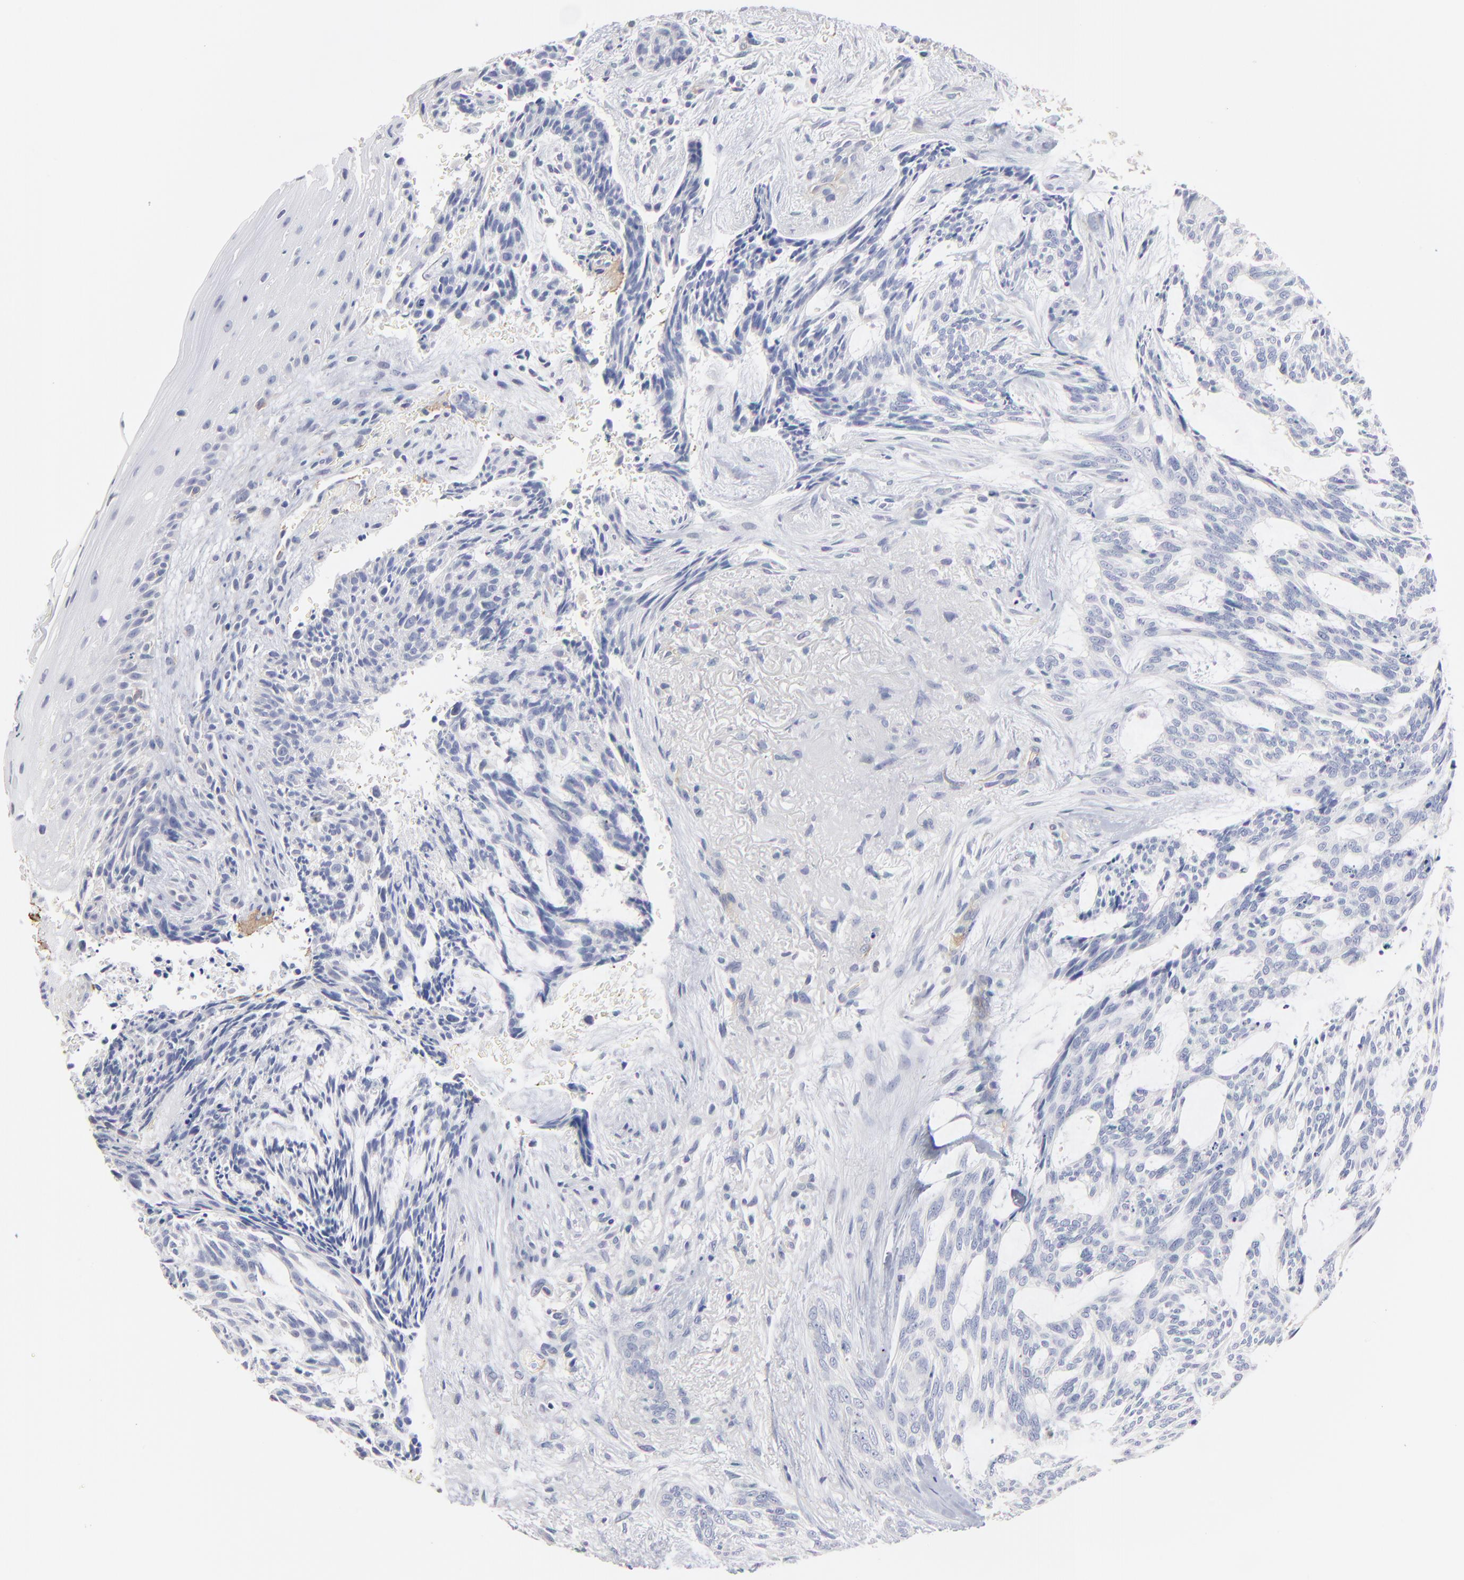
{"staining": {"intensity": "negative", "quantity": "none", "location": "none"}, "tissue": "skin cancer", "cell_type": "Tumor cells", "image_type": "cancer", "snomed": [{"axis": "morphology", "description": "Normal tissue, NOS"}, {"axis": "morphology", "description": "Basal cell carcinoma"}, {"axis": "topography", "description": "Skin"}], "caption": "High magnification brightfield microscopy of skin cancer stained with DAB (3,3'-diaminobenzidine) (brown) and counterstained with hematoxylin (blue): tumor cells show no significant staining.", "gene": "ITGA8", "patient": {"sex": "female", "age": 71}}